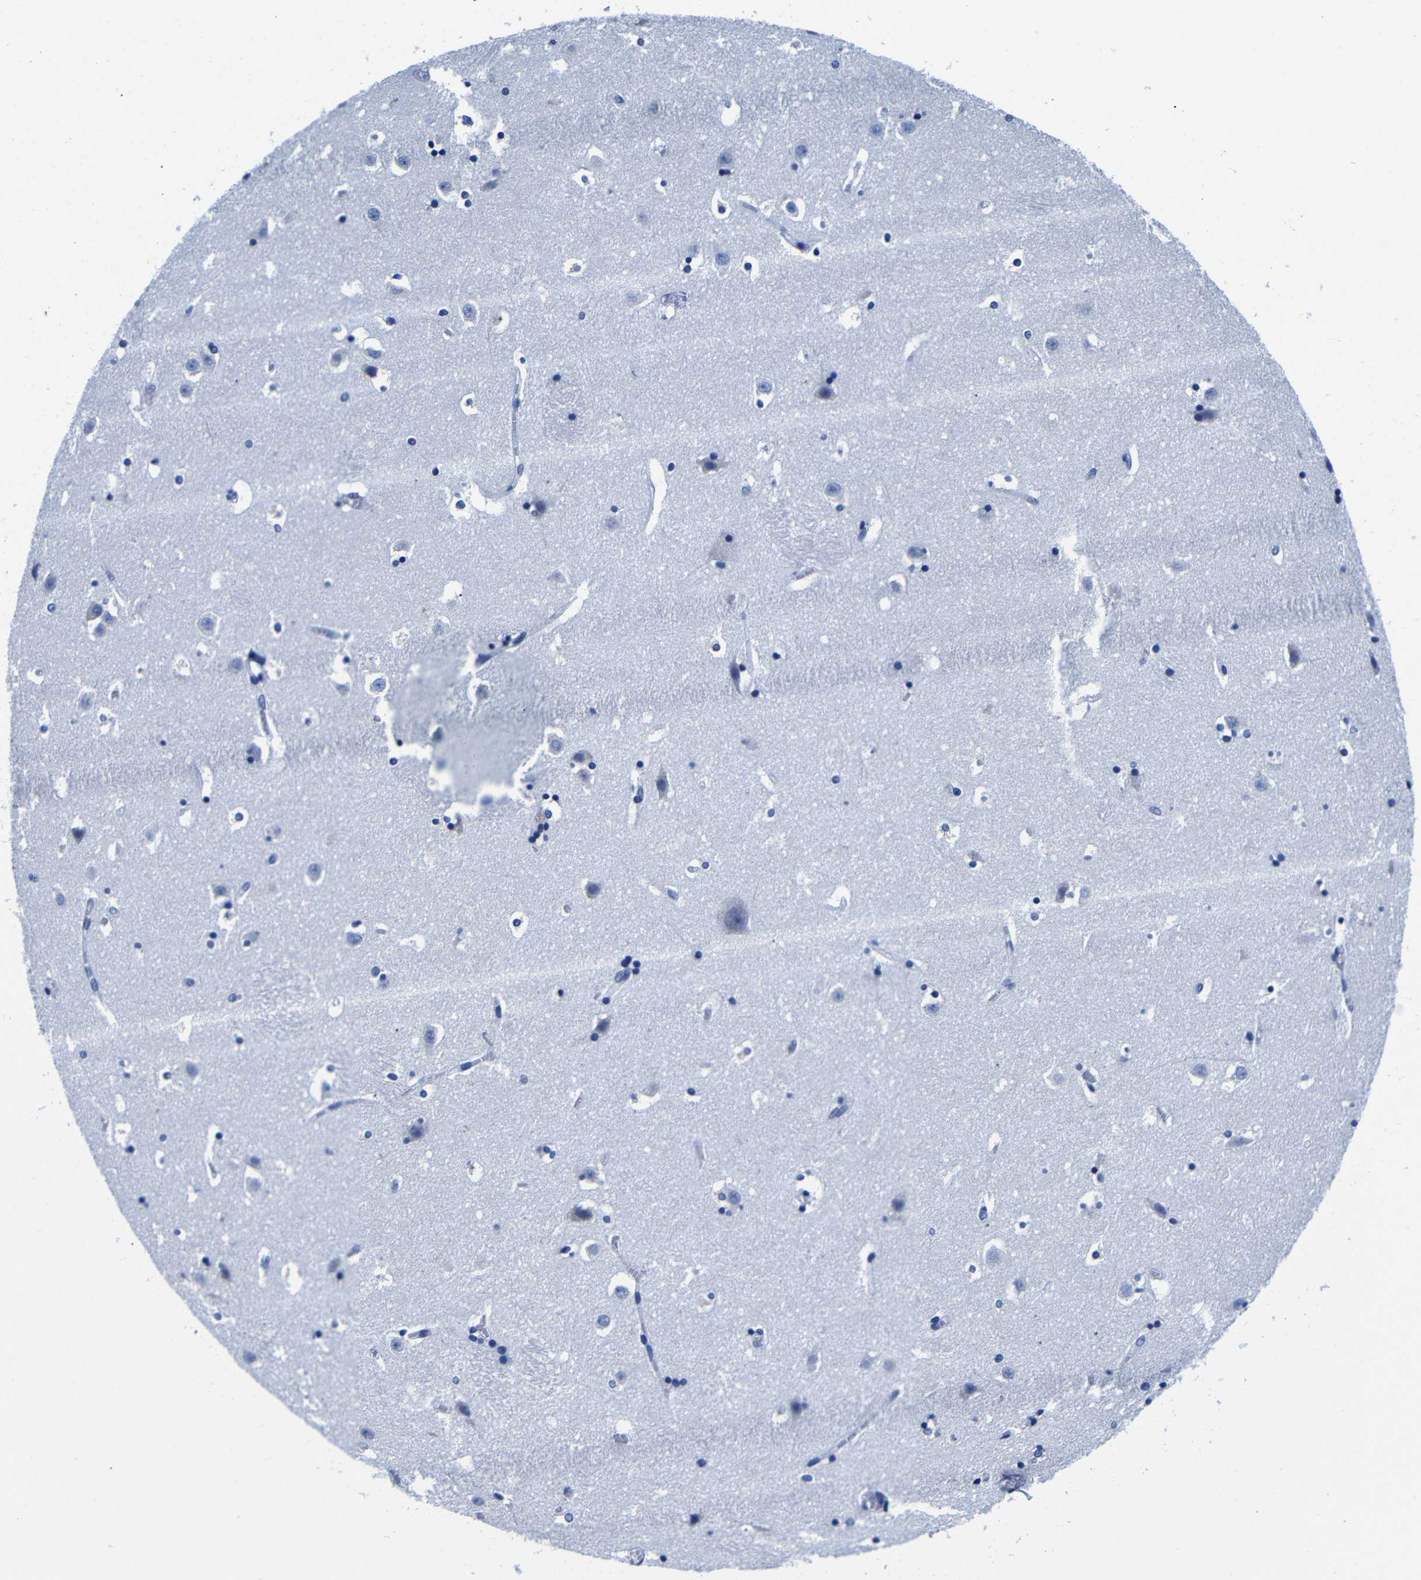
{"staining": {"intensity": "negative", "quantity": "none", "location": "none"}, "tissue": "caudate", "cell_type": "Glial cells", "image_type": "normal", "snomed": [{"axis": "morphology", "description": "Normal tissue, NOS"}, {"axis": "topography", "description": "Lateral ventricle wall"}], "caption": "Immunohistochemical staining of unremarkable caudate demonstrates no significant expression in glial cells.", "gene": "CLEC4G", "patient": {"sex": "male", "age": 45}}